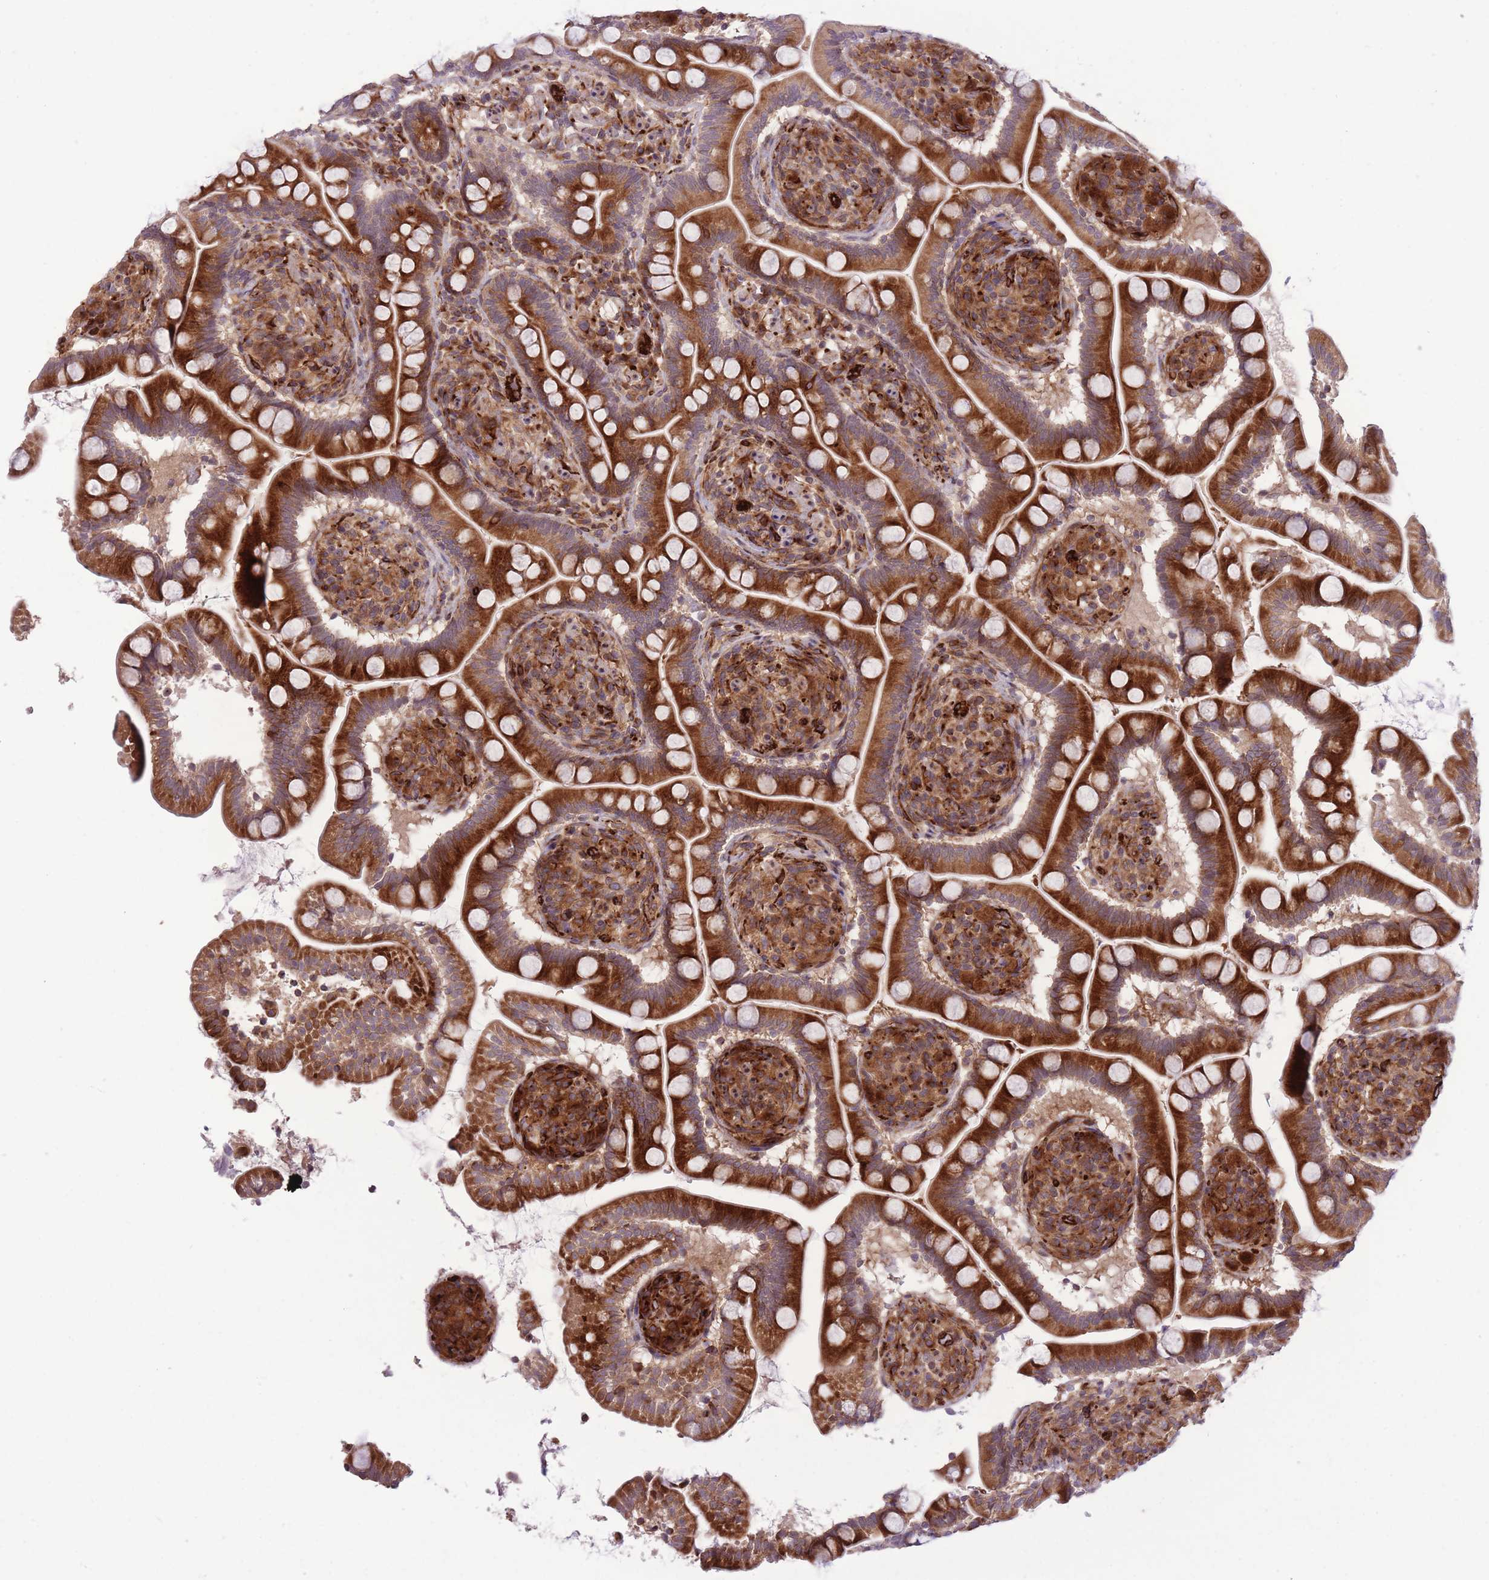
{"staining": {"intensity": "strong", "quantity": ">75%", "location": "cytoplasmic/membranous"}, "tissue": "small intestine", "cell_type": "Glandular cells", "image_type": "normal", "snomed": [{"axis": "morphology", "description": "Normal tissue, NOS"}, {"axis": "topography", "description": "Small intestine"}], "caption": "Protein staining displays strong cytoplasmic/membranous positivity in approximately >75% of glandular cells in normal small intestine. Ihc stains the protein in brown and the nuclei are stained blue.", "gene": "CISH", "patient": {"sex": "female", "age": 64}}